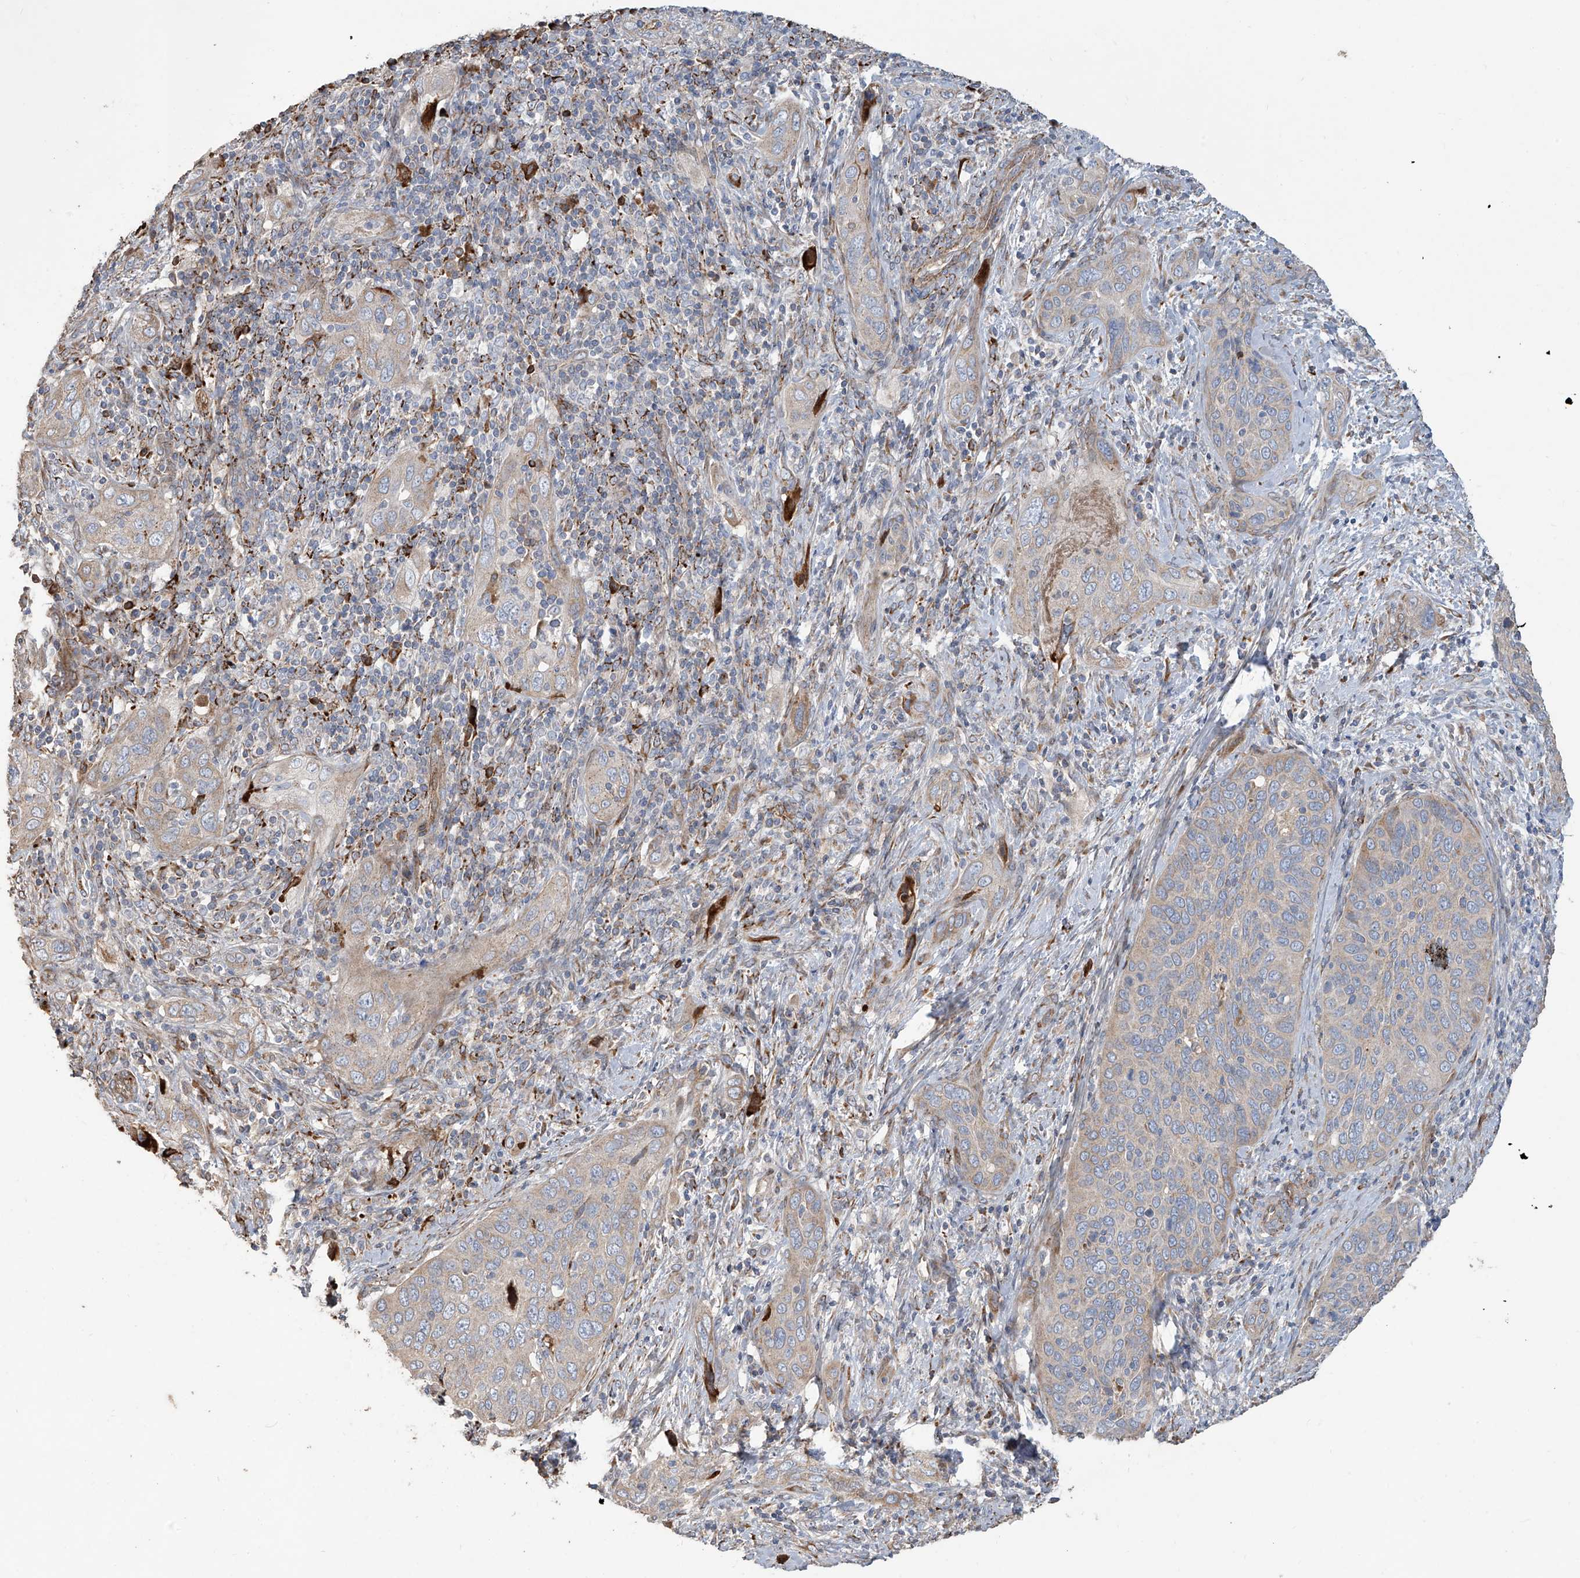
{"staining": {"intensity": "weak", "quantity": "<25%", "location": "cytoplasmic/membranous"}, "tissue": "cervical cancer", "cell_type": "Tumor cells", "image_type": "cancer", "snomed": [{"axis": "morphology", "description": "Squamous cell carcinoma, NOS"}, {"axis": "topography", "description": "Cervix"}], "caption": "DAB (3,3'-diaminobenzidine) immunohistochemical staining of human cervical cancer (squamous cell carcinoma) shows no significant positivity in tumor cells.", "gene": "ABTB1", "patient": {"sex": "female", "age": 60}}